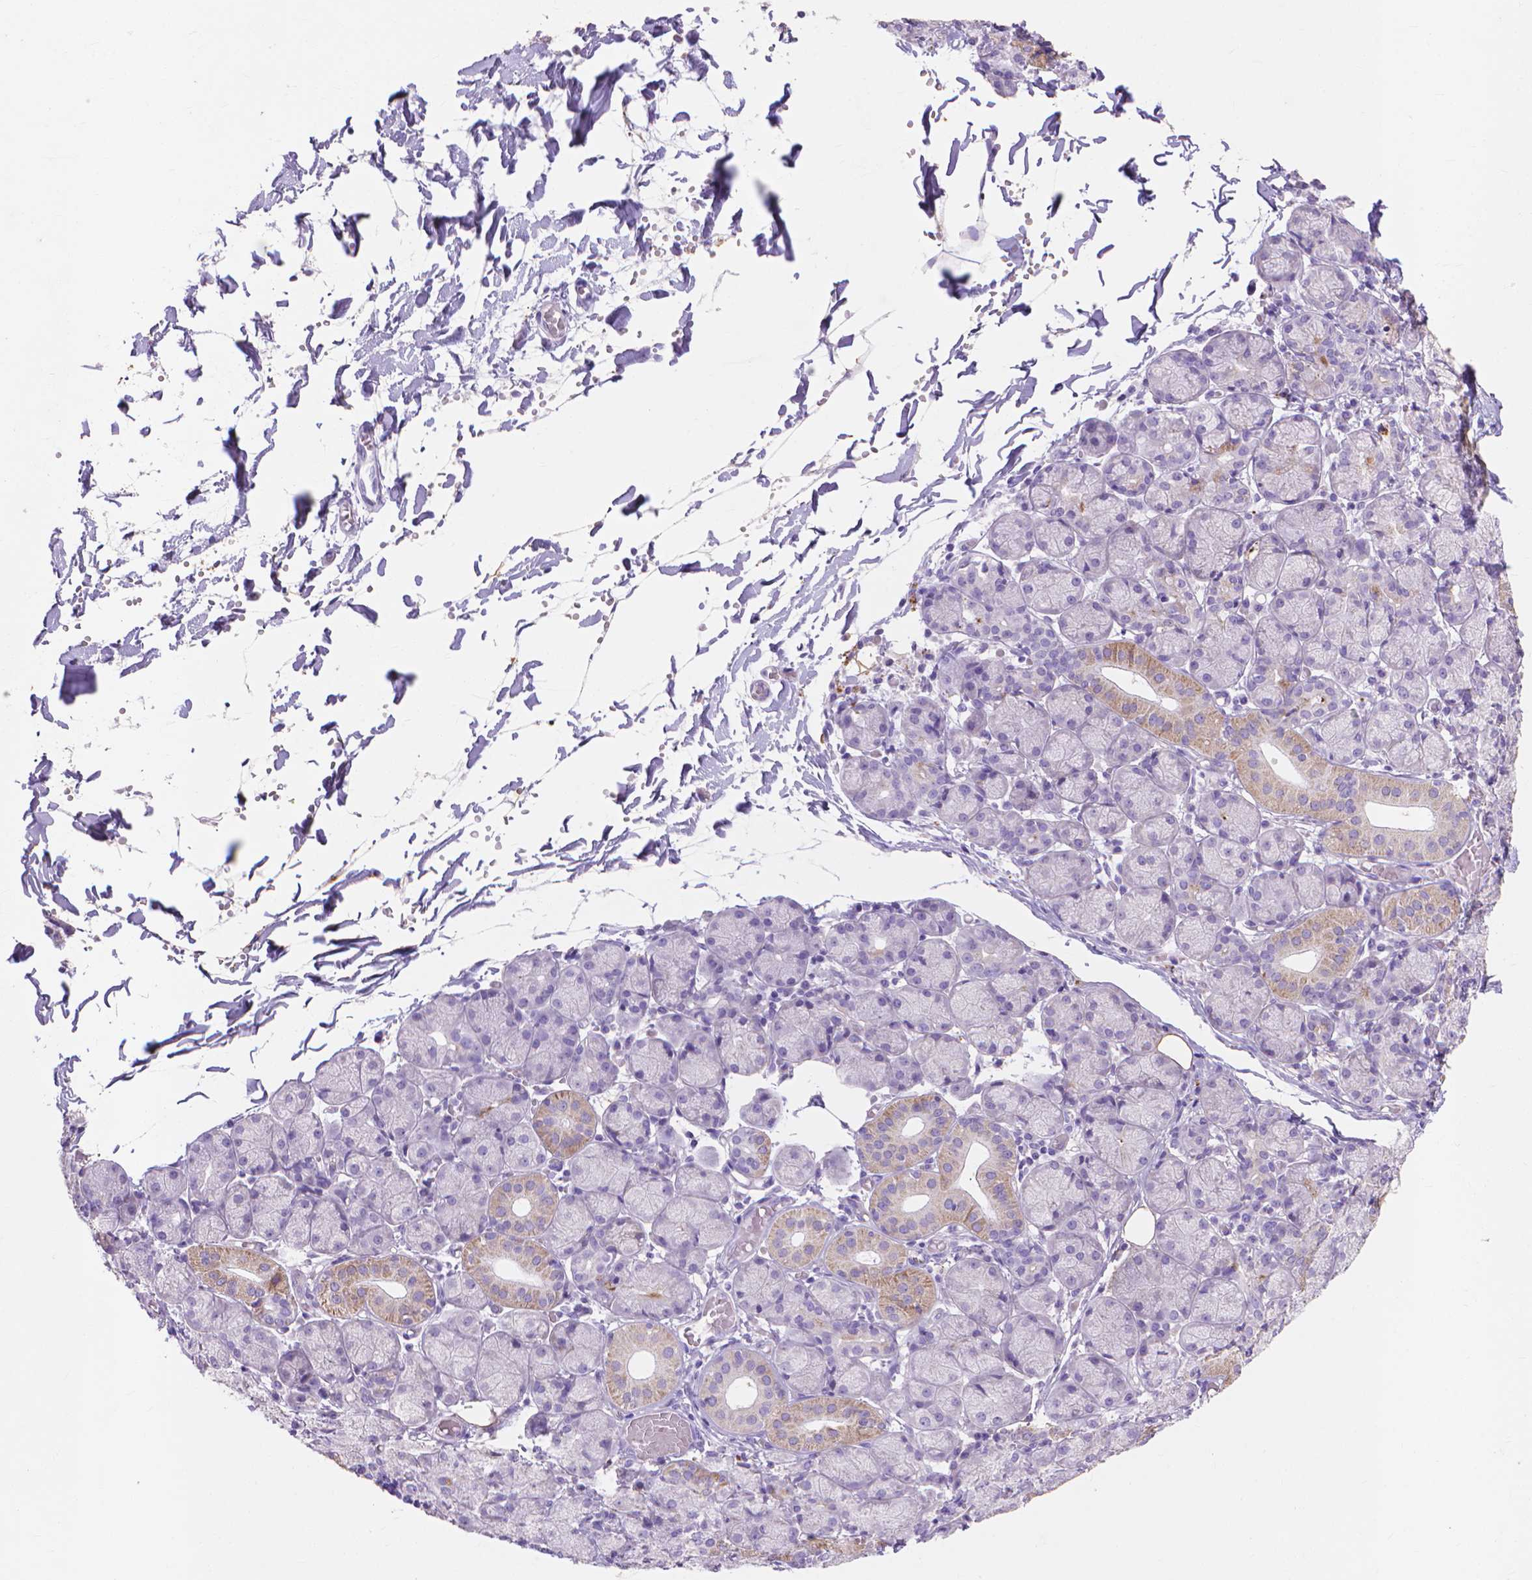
{"staining": {"intensity": "moderate", "quantity": "<25%", "location": "cytoplasmic/membranous"}, "tissue": "salivary gland", "cell_type": "Glandular cells", "image_type": "normal", "snomed": [{"axis": "morphology", "description": "Normal tissue, NOS"}, {"axis": "topography", "description": "Salivary gland"}, {"axis": "topography", "description": "Peripheral nerve tissue"}], "caption": "Moderate cytoplasmic/membranous positivity is seen in about <25% of glandular cells in benign salivary gland. Nuclei are stained in blue.", "gene": "MMP11", "patient": {"sex": "female", "age": 24}}